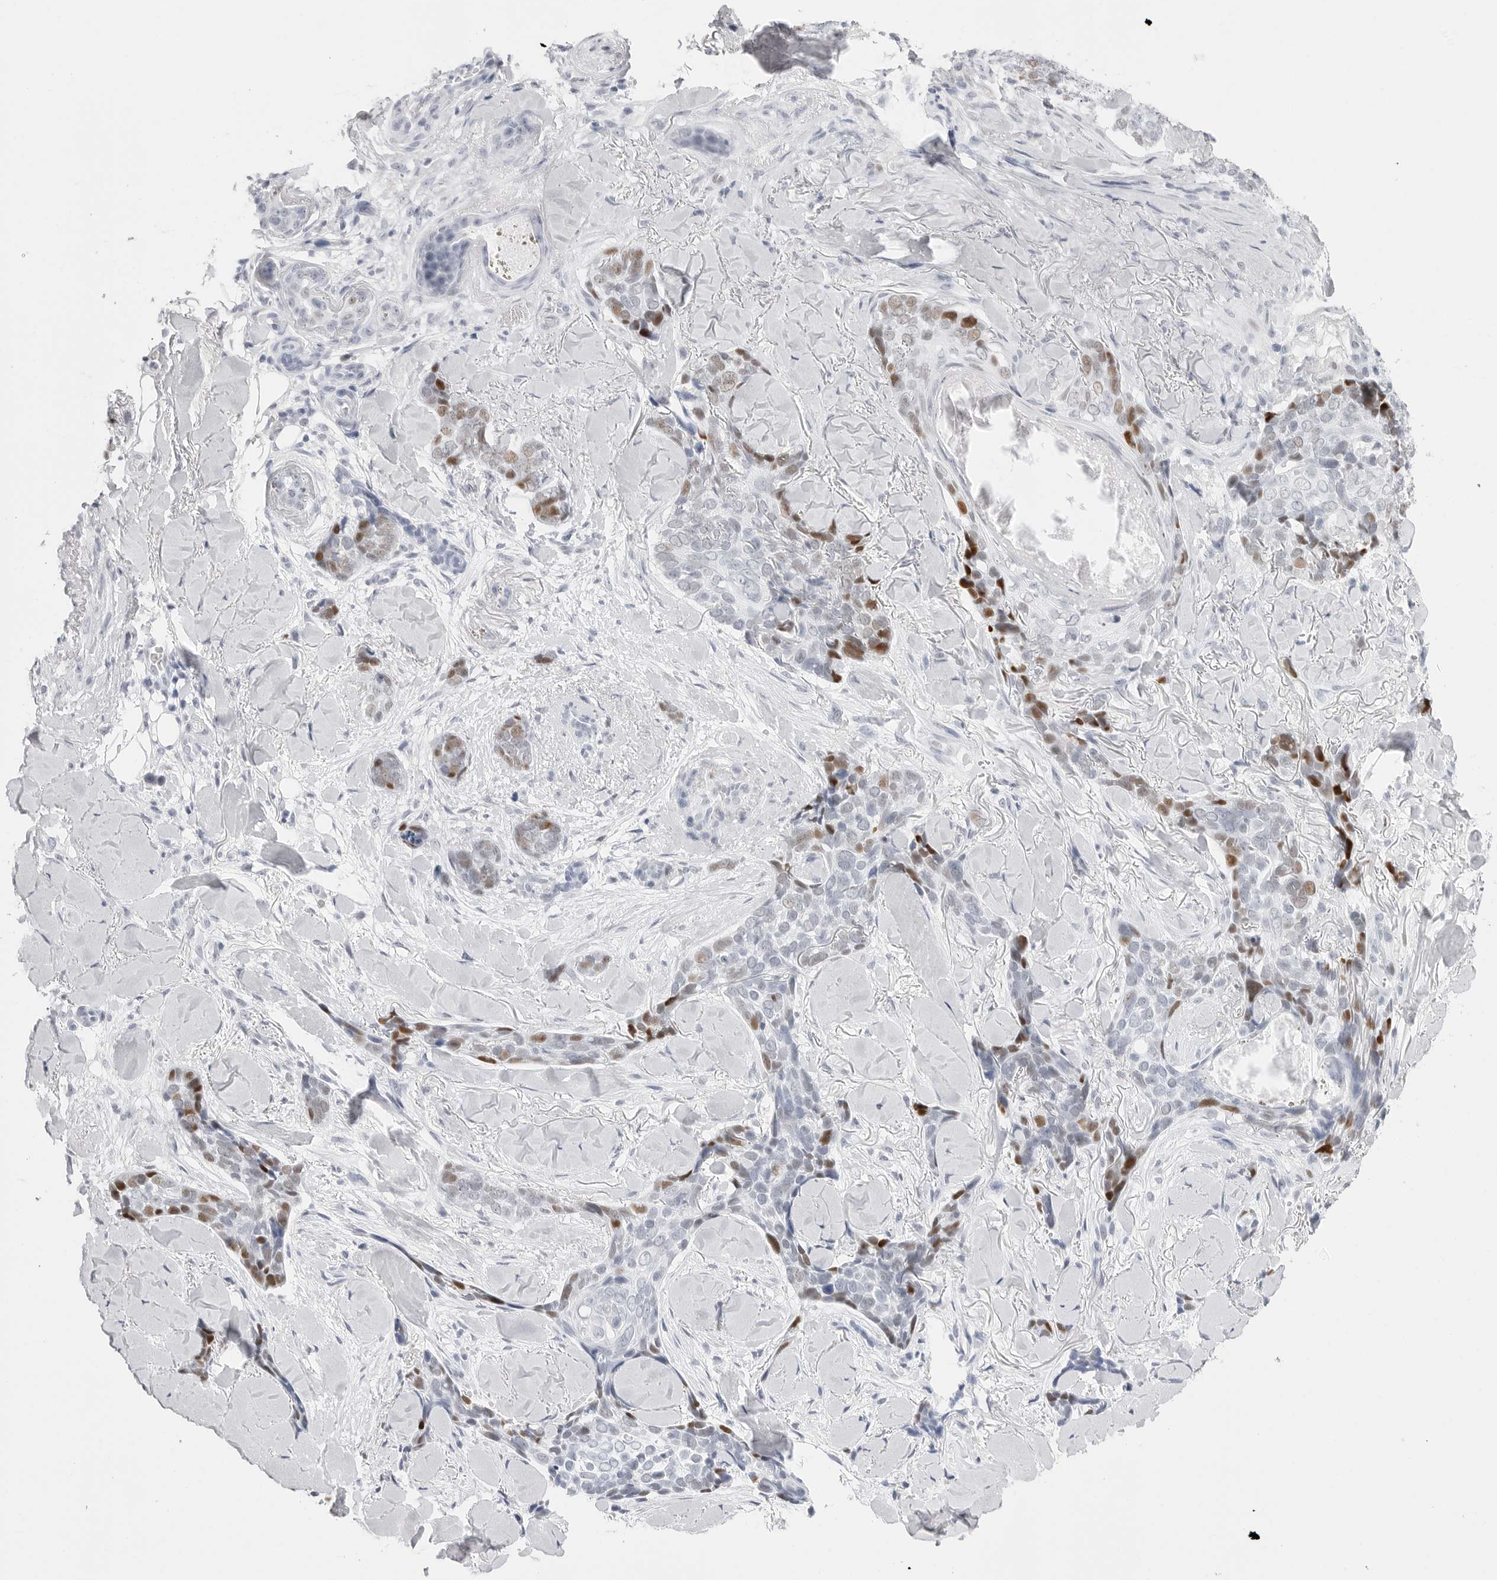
{"staining": {"intensity": "moderate", "quantity": "<25%", "location": "nuclear"}, "tissue": "skin cancer", "cell_type": "Tumor cells", "image_type": "cancer", "snomed": [{"axis": "morphology", "description": "Basal cell carcinoma"}, {"axis": "topography", "description": "Skin"}], "caption": "There is low levels of moderate nuclear expression in tumor cells of skin basal cell carcinoma, as demonstrated by immunohistochemical staining (brown color).", "gene": "NASP", "patient": {"sex": "female", "age": 82}}